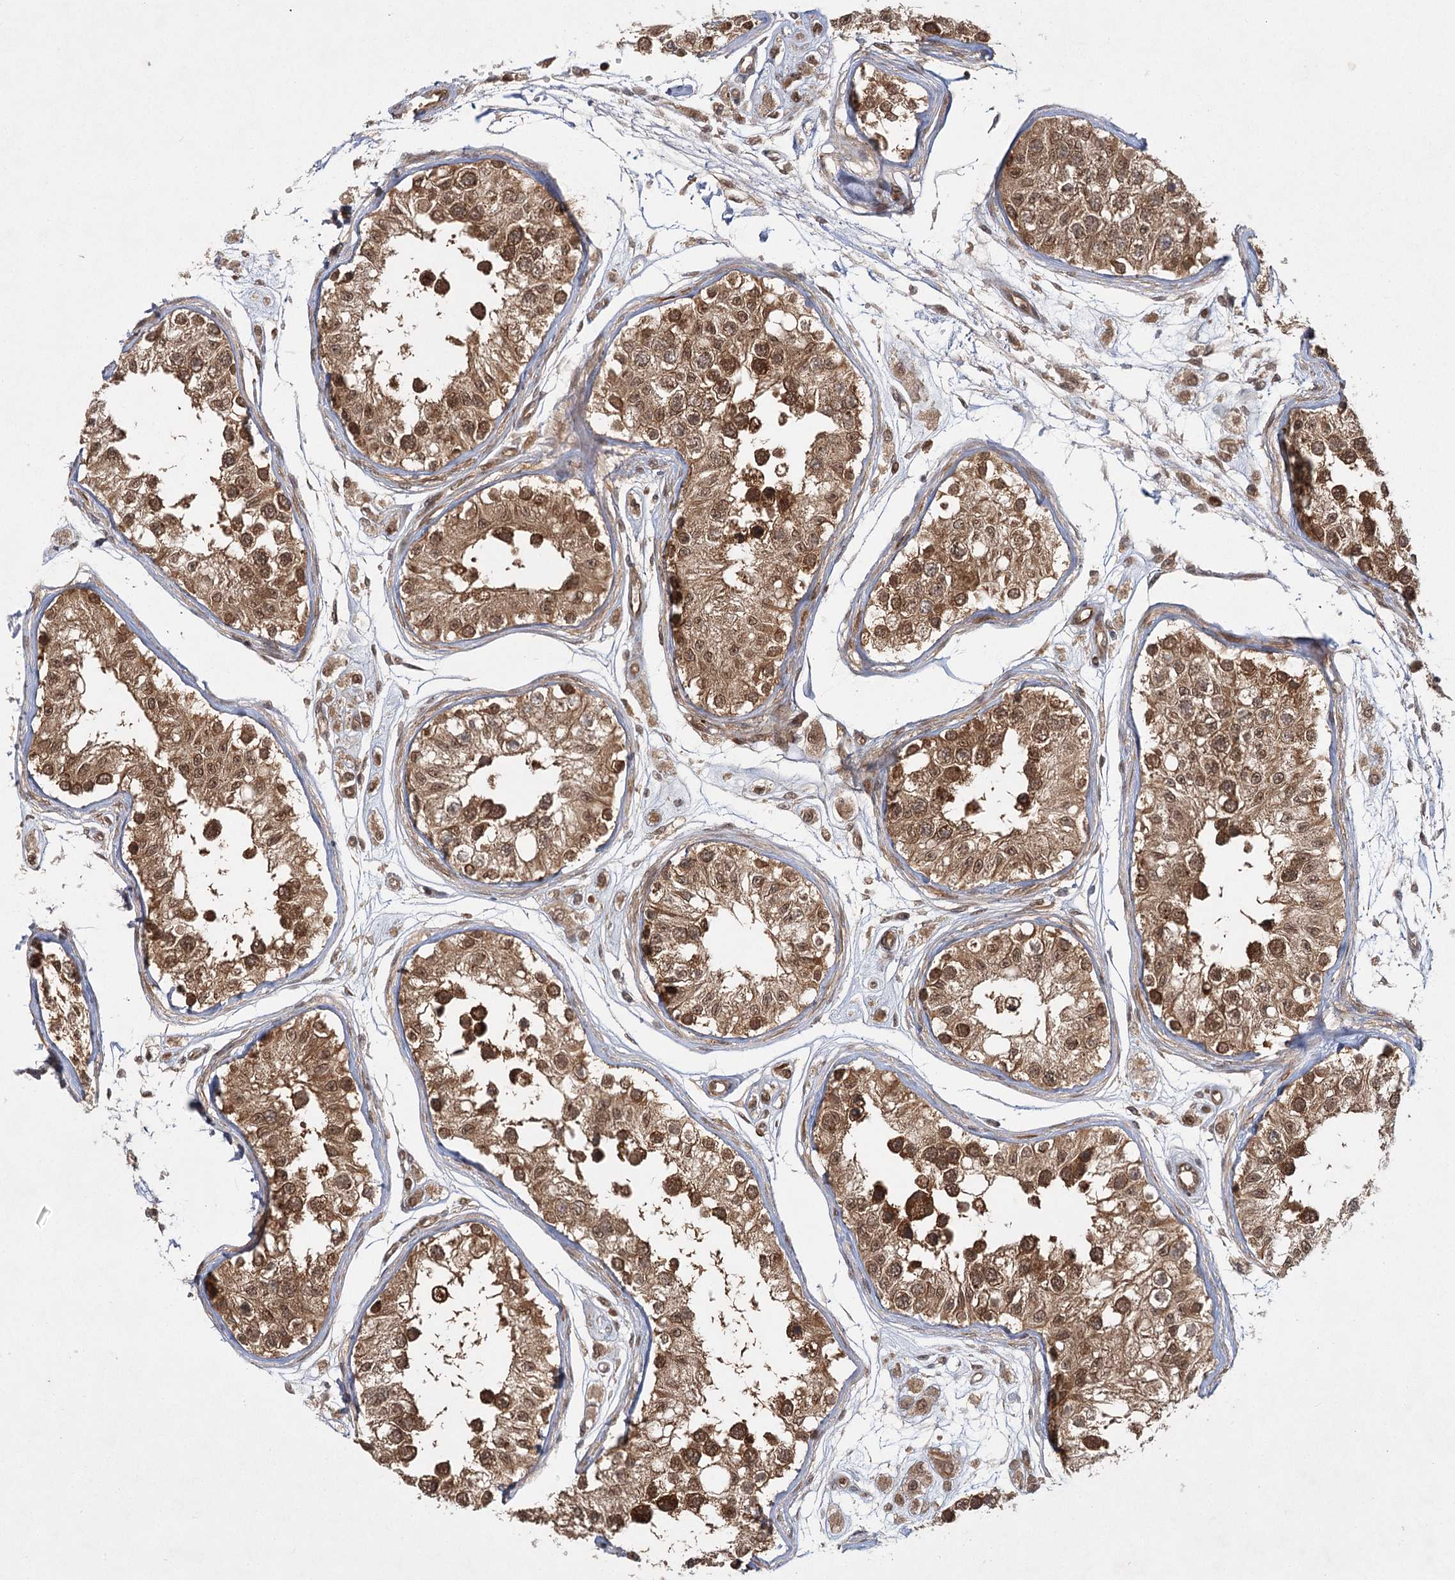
{"staining": {"intensity": "strong", "quantity": ">75%", "location": "cytoplasmic/membranous,nuclear"}, "tissue": "testis", "cell_type": "Cells in seminiferous ducts", "image_type": "normal", "snomed": [{"axis": "morphology", "description": "Normal tissue, NOS"}, {"axis": "morphology", "description": "Adenocarcinoma, metastatic, NOS"}, {"axis": "topography", "description": "Testis"}], "caption": "IHC histopathology image of benign testis: human testis stained using IHC displays high levels of strong protein expression localized specifically in the cytoplasmic/membranous,nuclear of cells in seminiferous ducts, appearing as a cytoplasmic/membranous,nuclear brown color.", "gene": "MDFIC", "patient": {"sex": "male", "age": 26}}